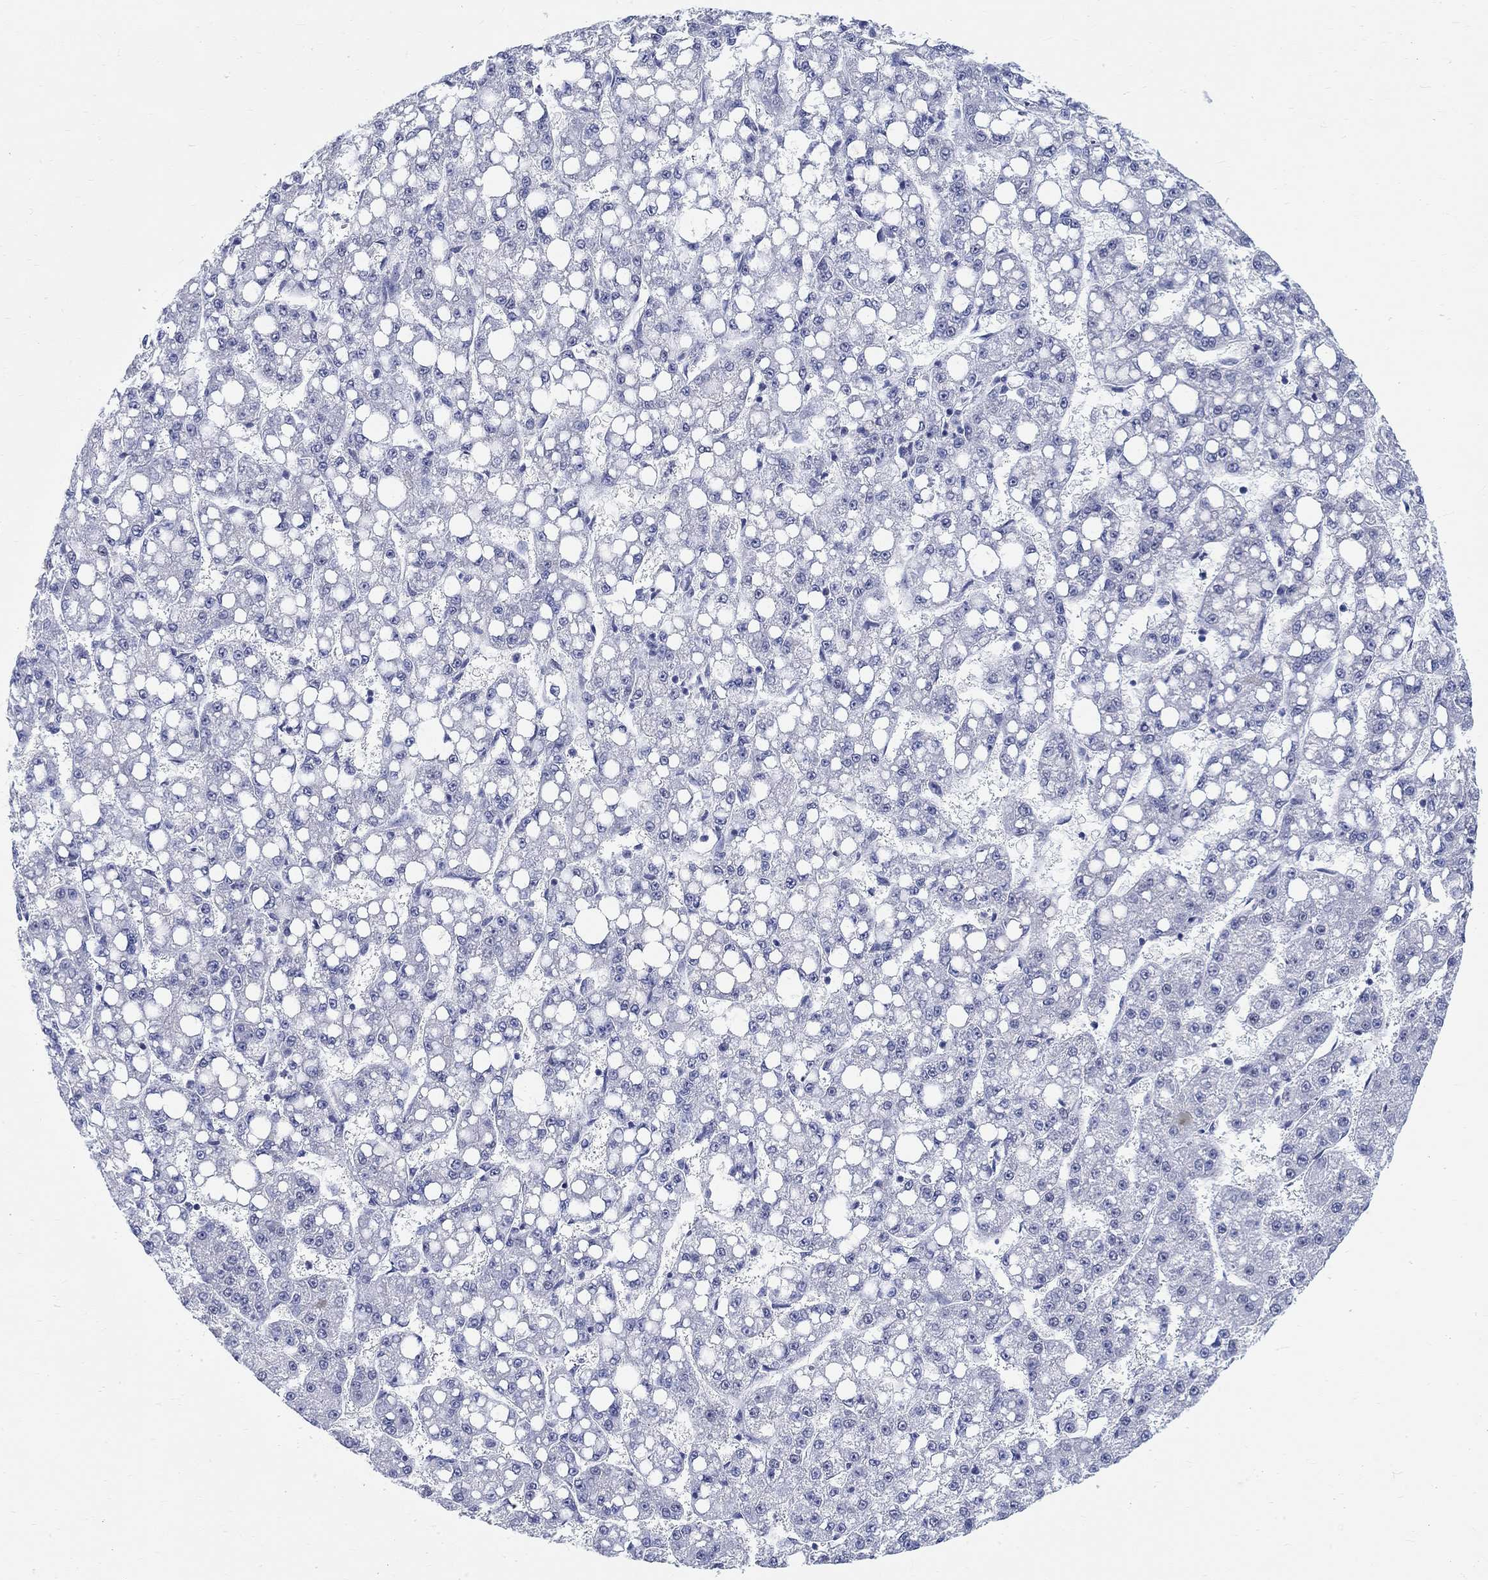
{"staining": {"intensity": "negative", "quantity": "none", "location": "none"}, "tissue": "liver cancer", "cell_type": "Tumor cells", "image_type": "cancer", "snomed": [{"axis": "morphology", "description": "Carcinoma, Hepatocellular, NOS"}, {"axis": "topography", "description": "Liver"}], "caption": "A high-resolution micrograph shows immunohistochemistry (IHC) staining of hepatocellular carcinoma (liver), which shows no significant expression in tumor cells. (Brightfield microscopy of DAB immunohistochemistry at high magnification).", "gene": "ANKS1B", "patient": {"sex": "female", "age": 65}}